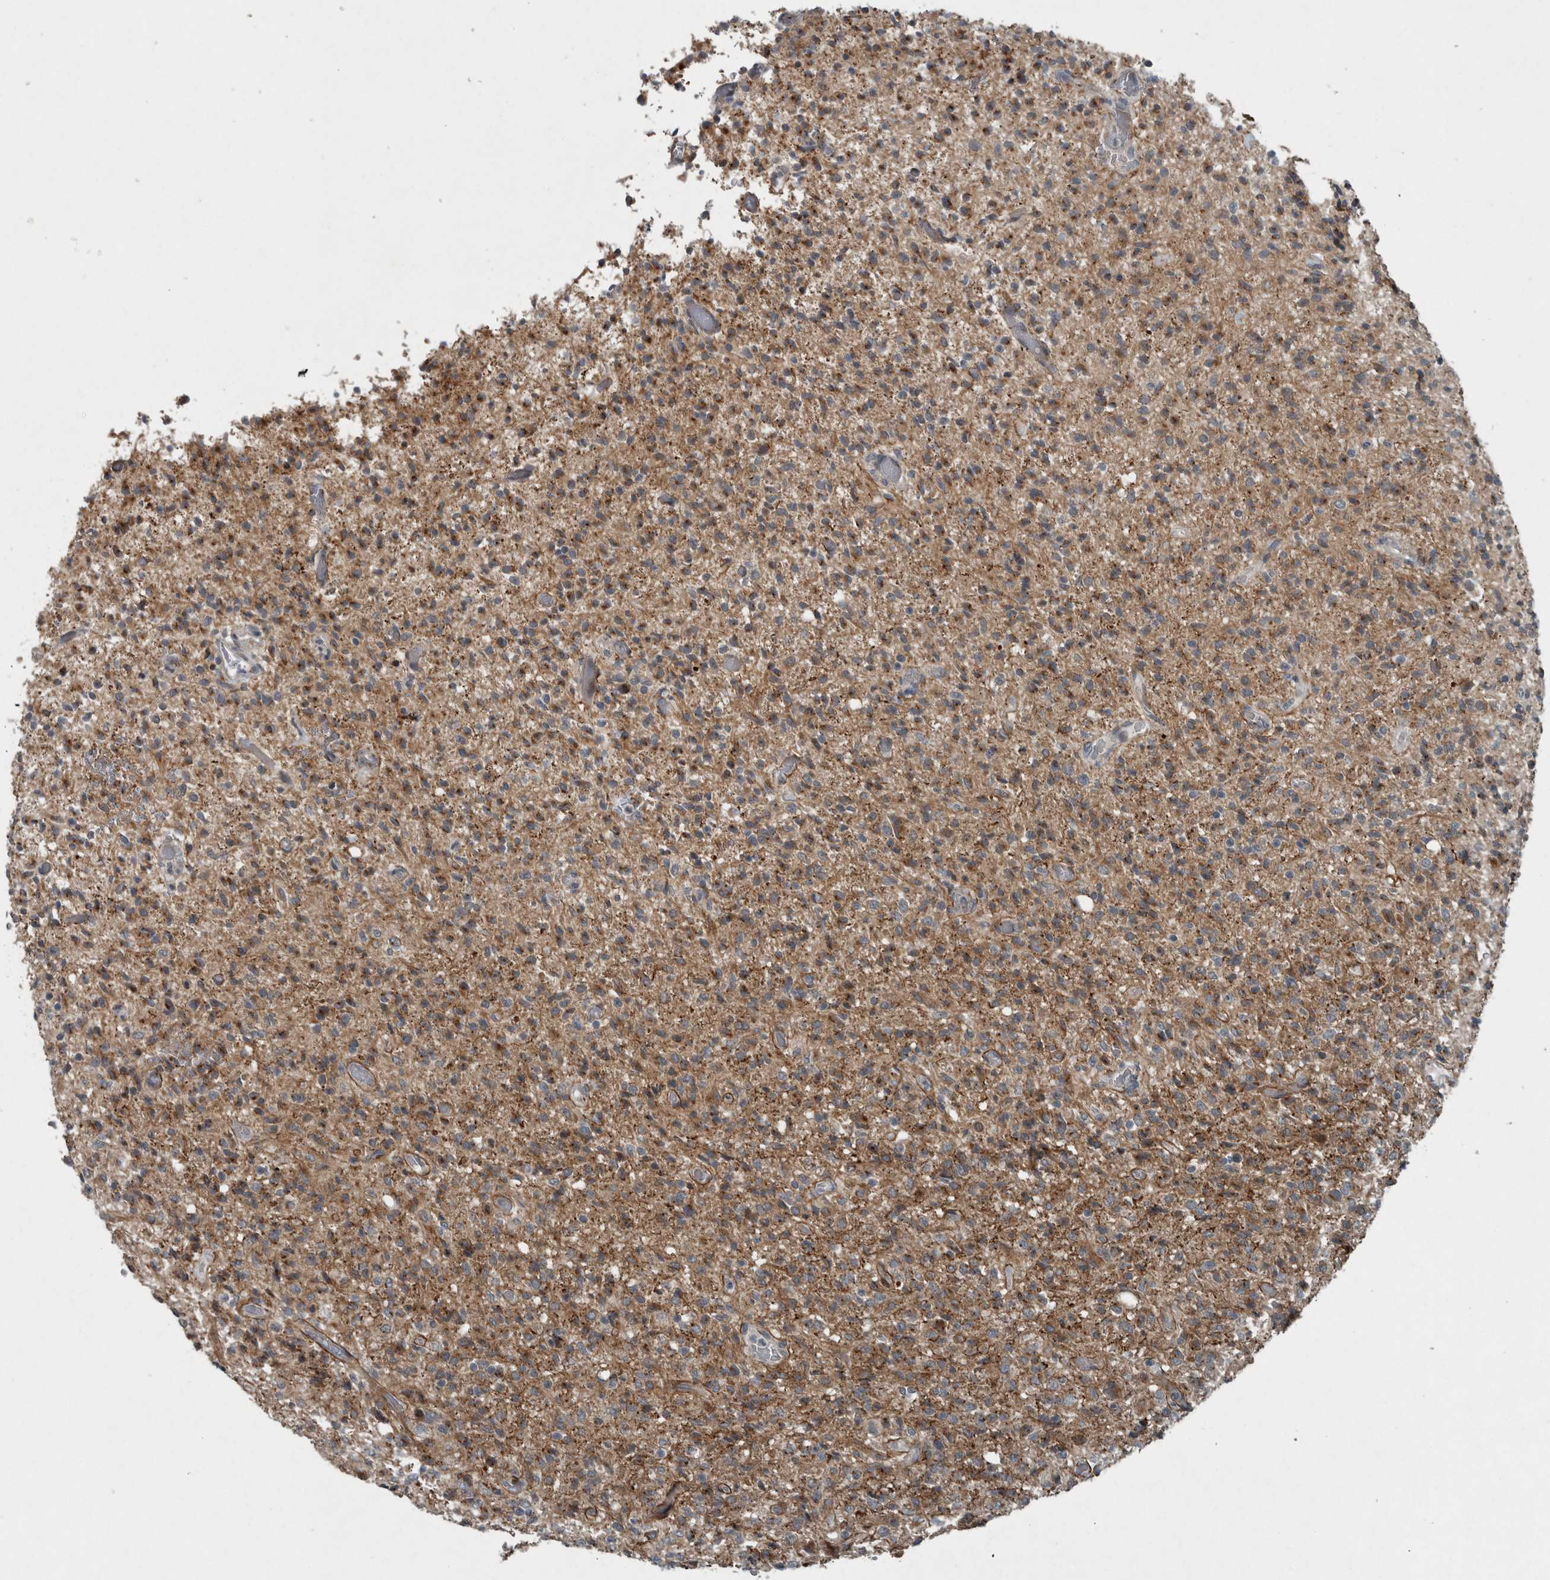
{"staining": {"intensity": "weak", "quantity": "25%-75%", "location": "cytoplasmic/membranous"}, "tissue": "glioma", "cell_type": "Tumor cells", "image_type": "cancer", "snomed": [{"axis": "morphology", "description": "Glioma, malignant, High grade"}, {"axis": "topography", "description": "Brain"}], "caption": "Immunohistochemistry histopathology image of neoplastic tissue: human malignant glioma (high-grade) stained using IHC displays low levels of weak protein expression localized specifically in the cytoplasmic/membranous of tumor cells, appearing as a cytoplasmic/membranous brown color.", "gene": "ZNF345", "patient": {"sex": "female", "age": 57}}